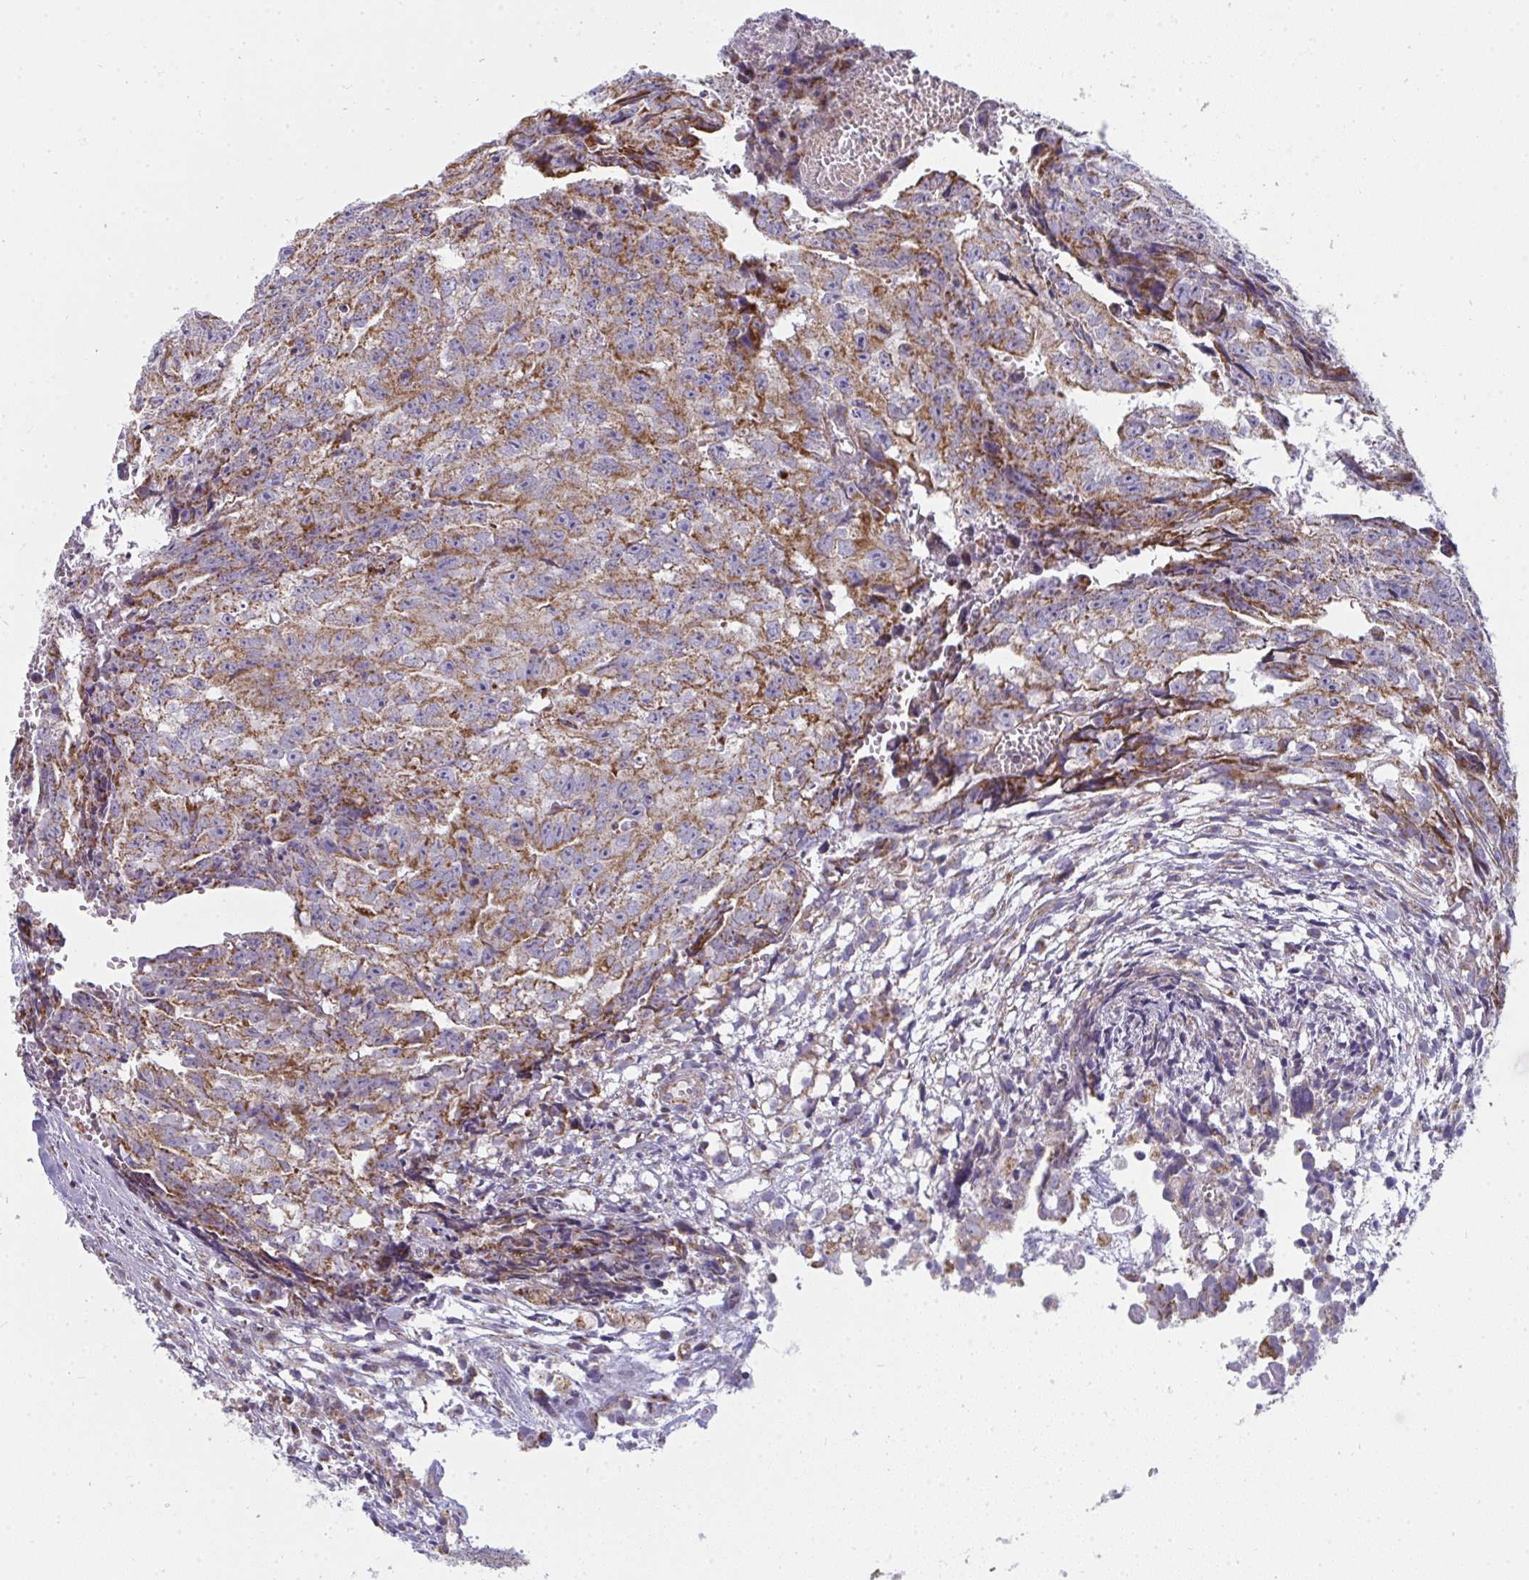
{"staining": {"intensity": "moderate", "quantity": "25%-75%", "location": "cytoplasmic/membranous"}, "tissue": "testis cancer", "cell_type": "Tumor cells", "image_type": "cancer", "snomed": [{"axis": "morphology", "description": "Carcinoma, Embryonal, NOS"}, {"axis": "morphology", "description": "Teratoma, malignant, NOS"}, {"axis": "topography", "description": "Testis"}], "caption": "A high-resolution micrograph shows immunohistochemistry (IHC) staining of testis cancer, which exhibits moderate cytoplasmic/membranous staining in about 25%-75% of tumor cells. Nuclei are stained in blue.", "gene": "FAHD1", "patient": {"sex": "male", "age": 24}}